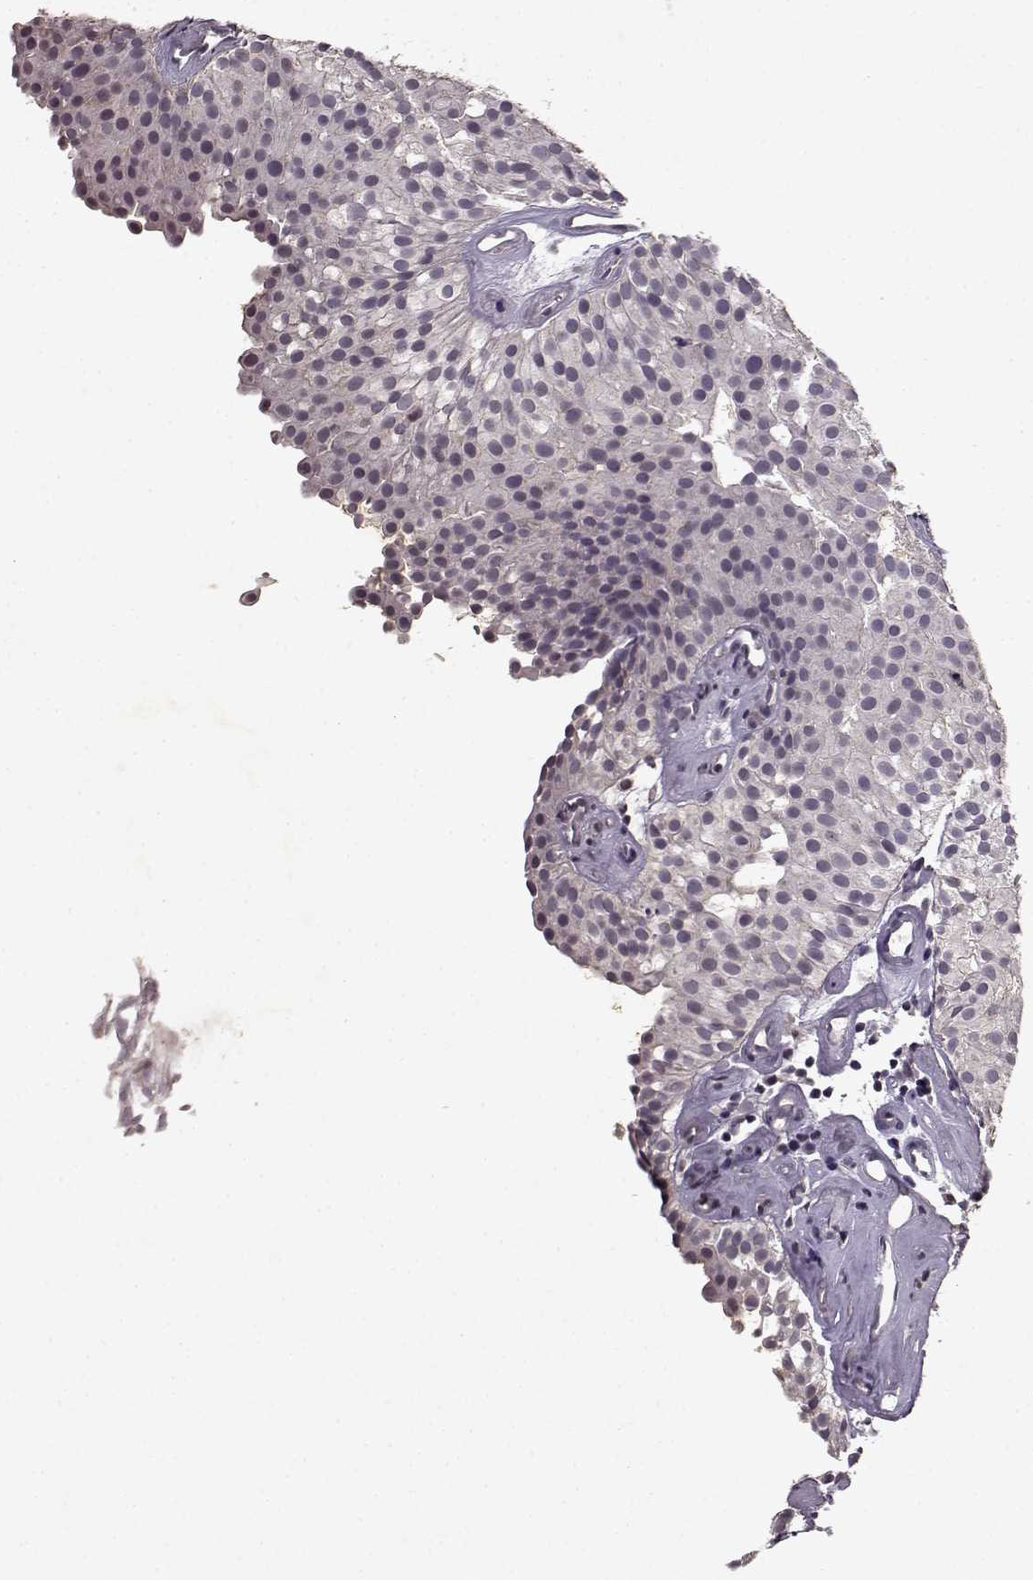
{"staining": {"intensity": "negative", "quantity": "none", "location": "none"}, "tissue": "urothelial cancer", "cell_type": "Tumor cells", "image_type": "cancer", "snomed": [{"axis": "morphology", "description": "Urothelial carcinoma, Low grade"}, {"axis": "topography", "description": "Urinary bladder"}], "caption": "High magnification brightfield microscopy of low-grade urothelial carcinoma stained with DAB (brown) and counterstained with hematoxylin (blue): tumor cells show no significant positivity.", "gene": "LHB", "patient": {"sex": "female", "age": 87}}